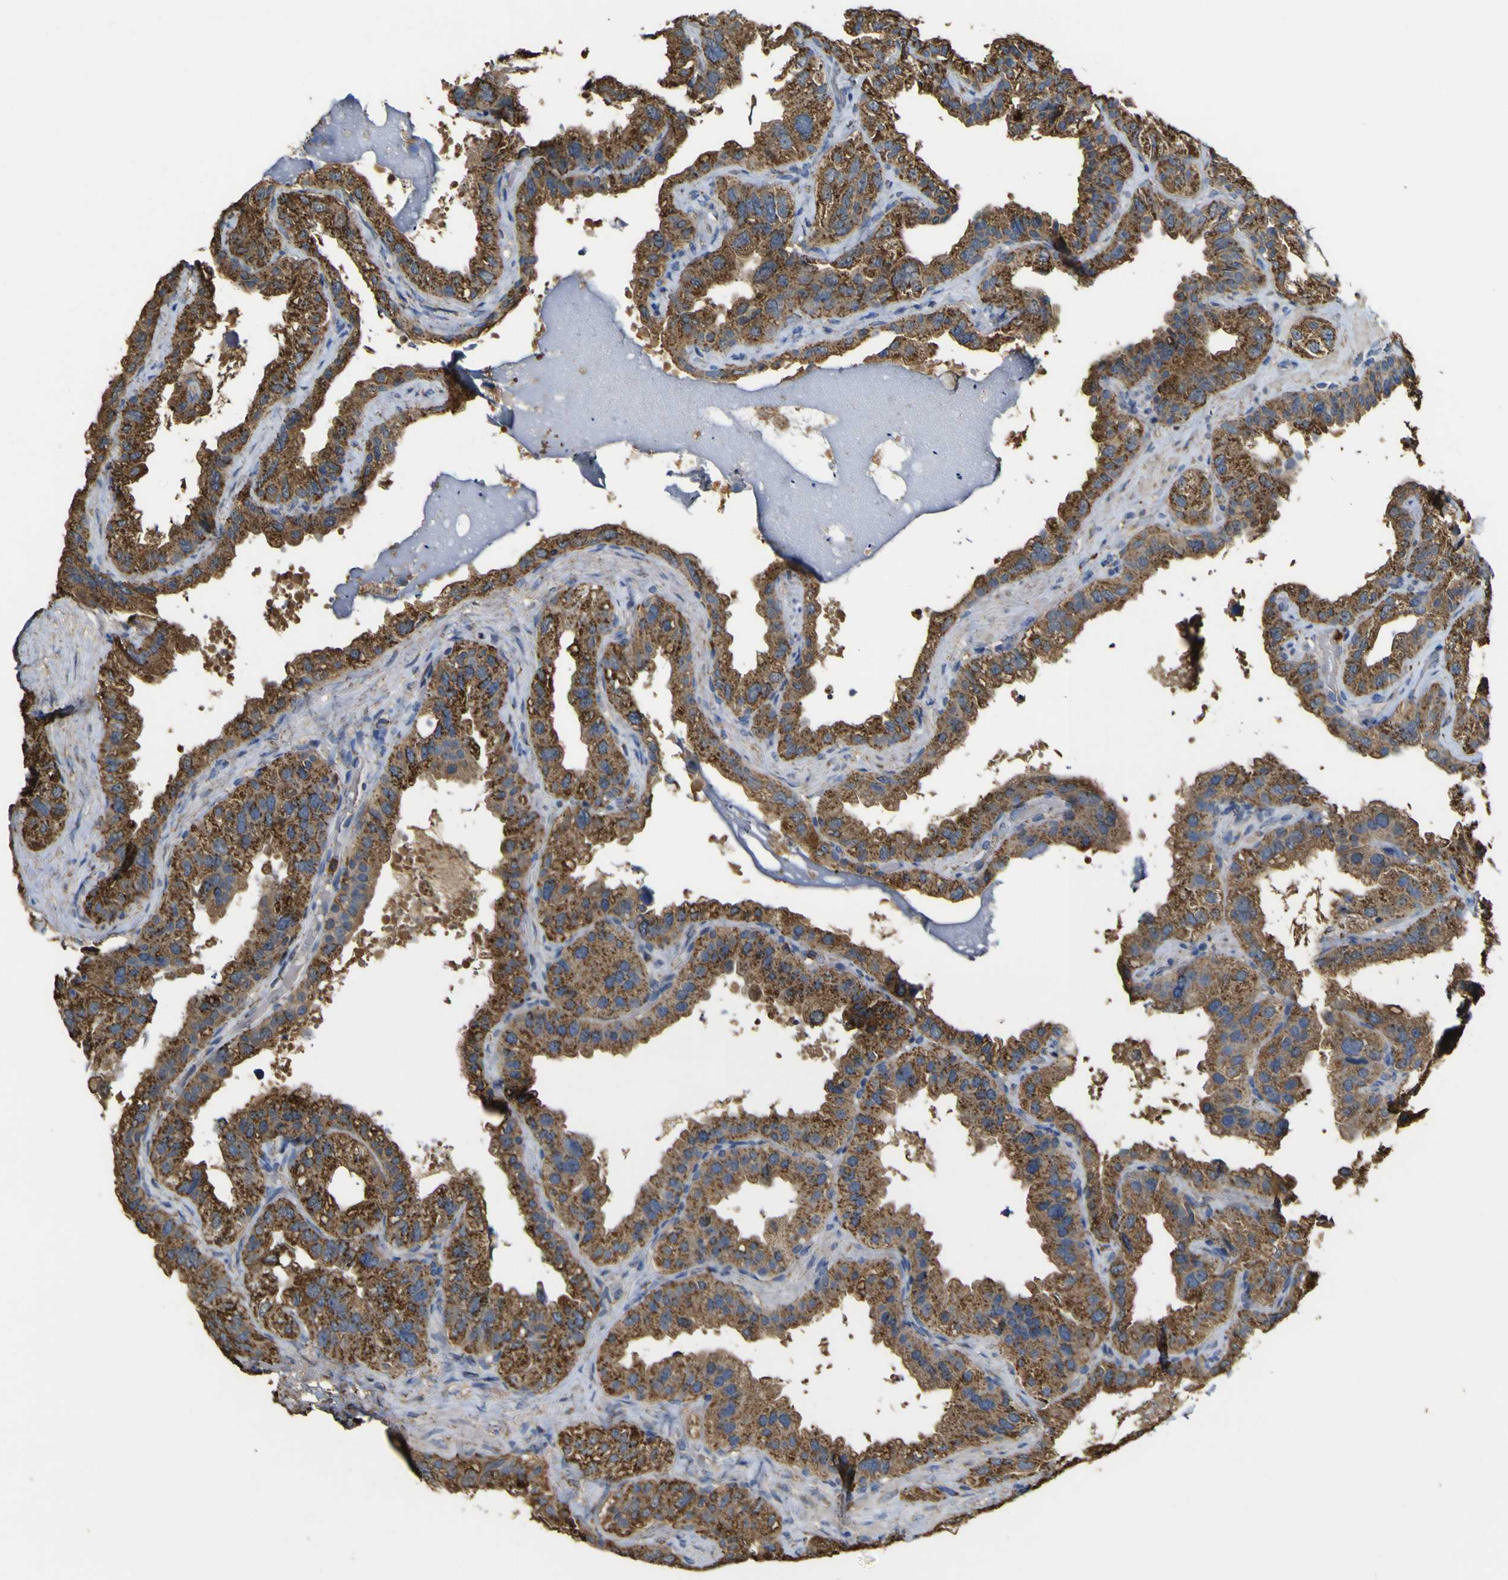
{"staining": {"intensity": "strong", "quantity": ">75%", "location": "cytoplasmic/membranous"}, "tissue": "seminal vesicle", "cell_type": "Glandular cells", "image_type": "normal", "snomed": [{"axis": "morphology", "description": "Normal tissue, NOS"}, {"axis": "topography", "description": "Seminal veicle"}], "caption": "Benign seminal vesicle reveals strong cytoplasmic/membranous positivity in approximately >75% of glandular cells Using DAB (3,3'-diaminobenzidine) (brown) and hematoxylin (blue) stains, captured at high magnification using brightfield microscopy..", "gene": "ACSL3", "patient": {"sex": "male", "age": 68}}